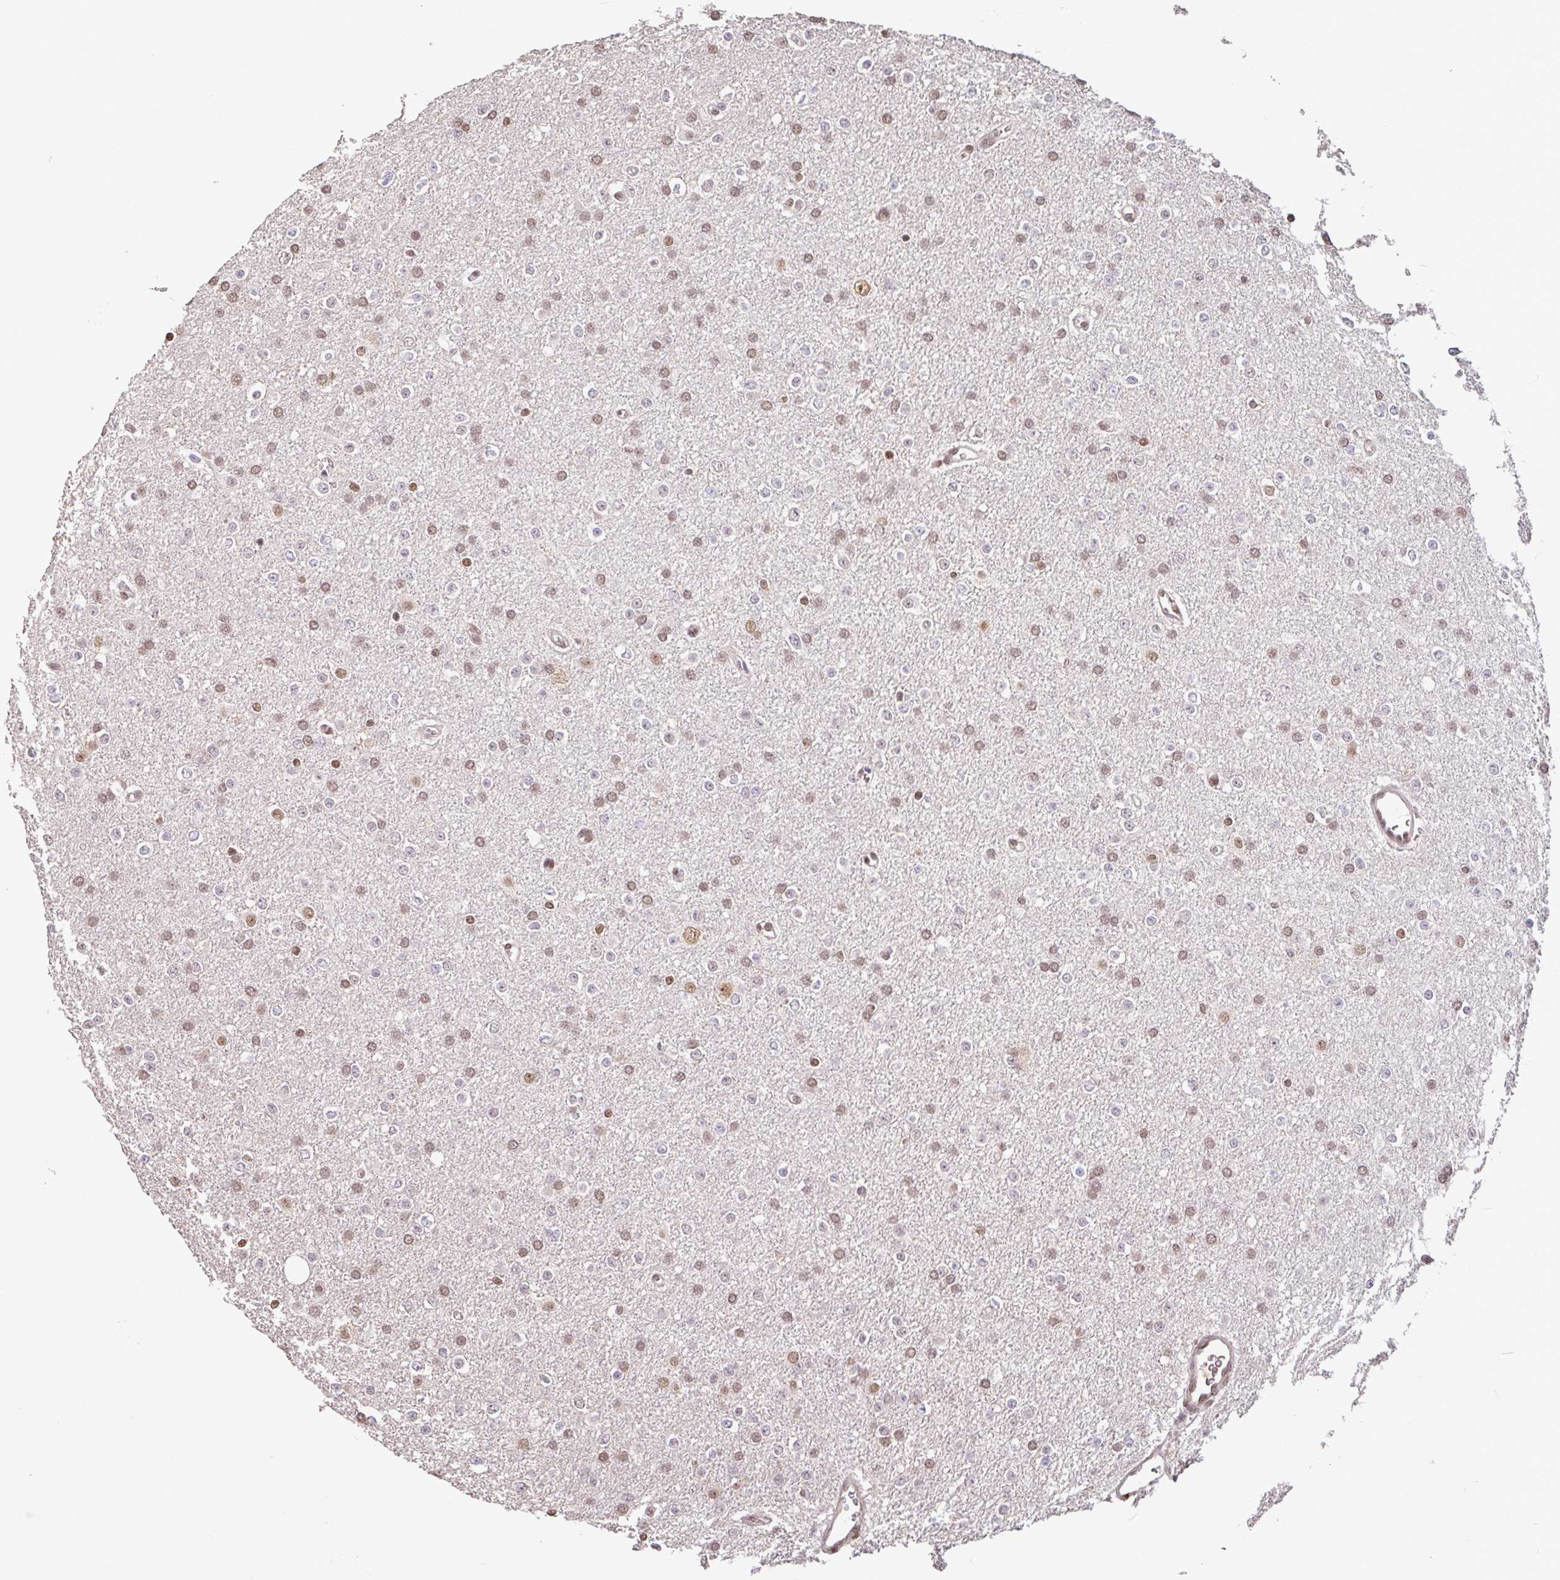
{"staining": {"intensity": "moderate", "quantity": "25%-75%", "location": "nuclear"}, "tissue": "glioma", "cell_type": "Tumor cells", "image_type": "cancer", "snomed": [{"axis": "morphology", "description": "Glioma, malignant, Low grade"}, {"axis": "topography", "description": "Brain"}], "caption": "Immunohistochemical staining of human malignant low-grade glioma exhibits medium levels of moderate nuclear protein staining in about 25%-75% of tumor cells.", "gene": "DR1", "patient": {"sex": "female", "age": 34}}